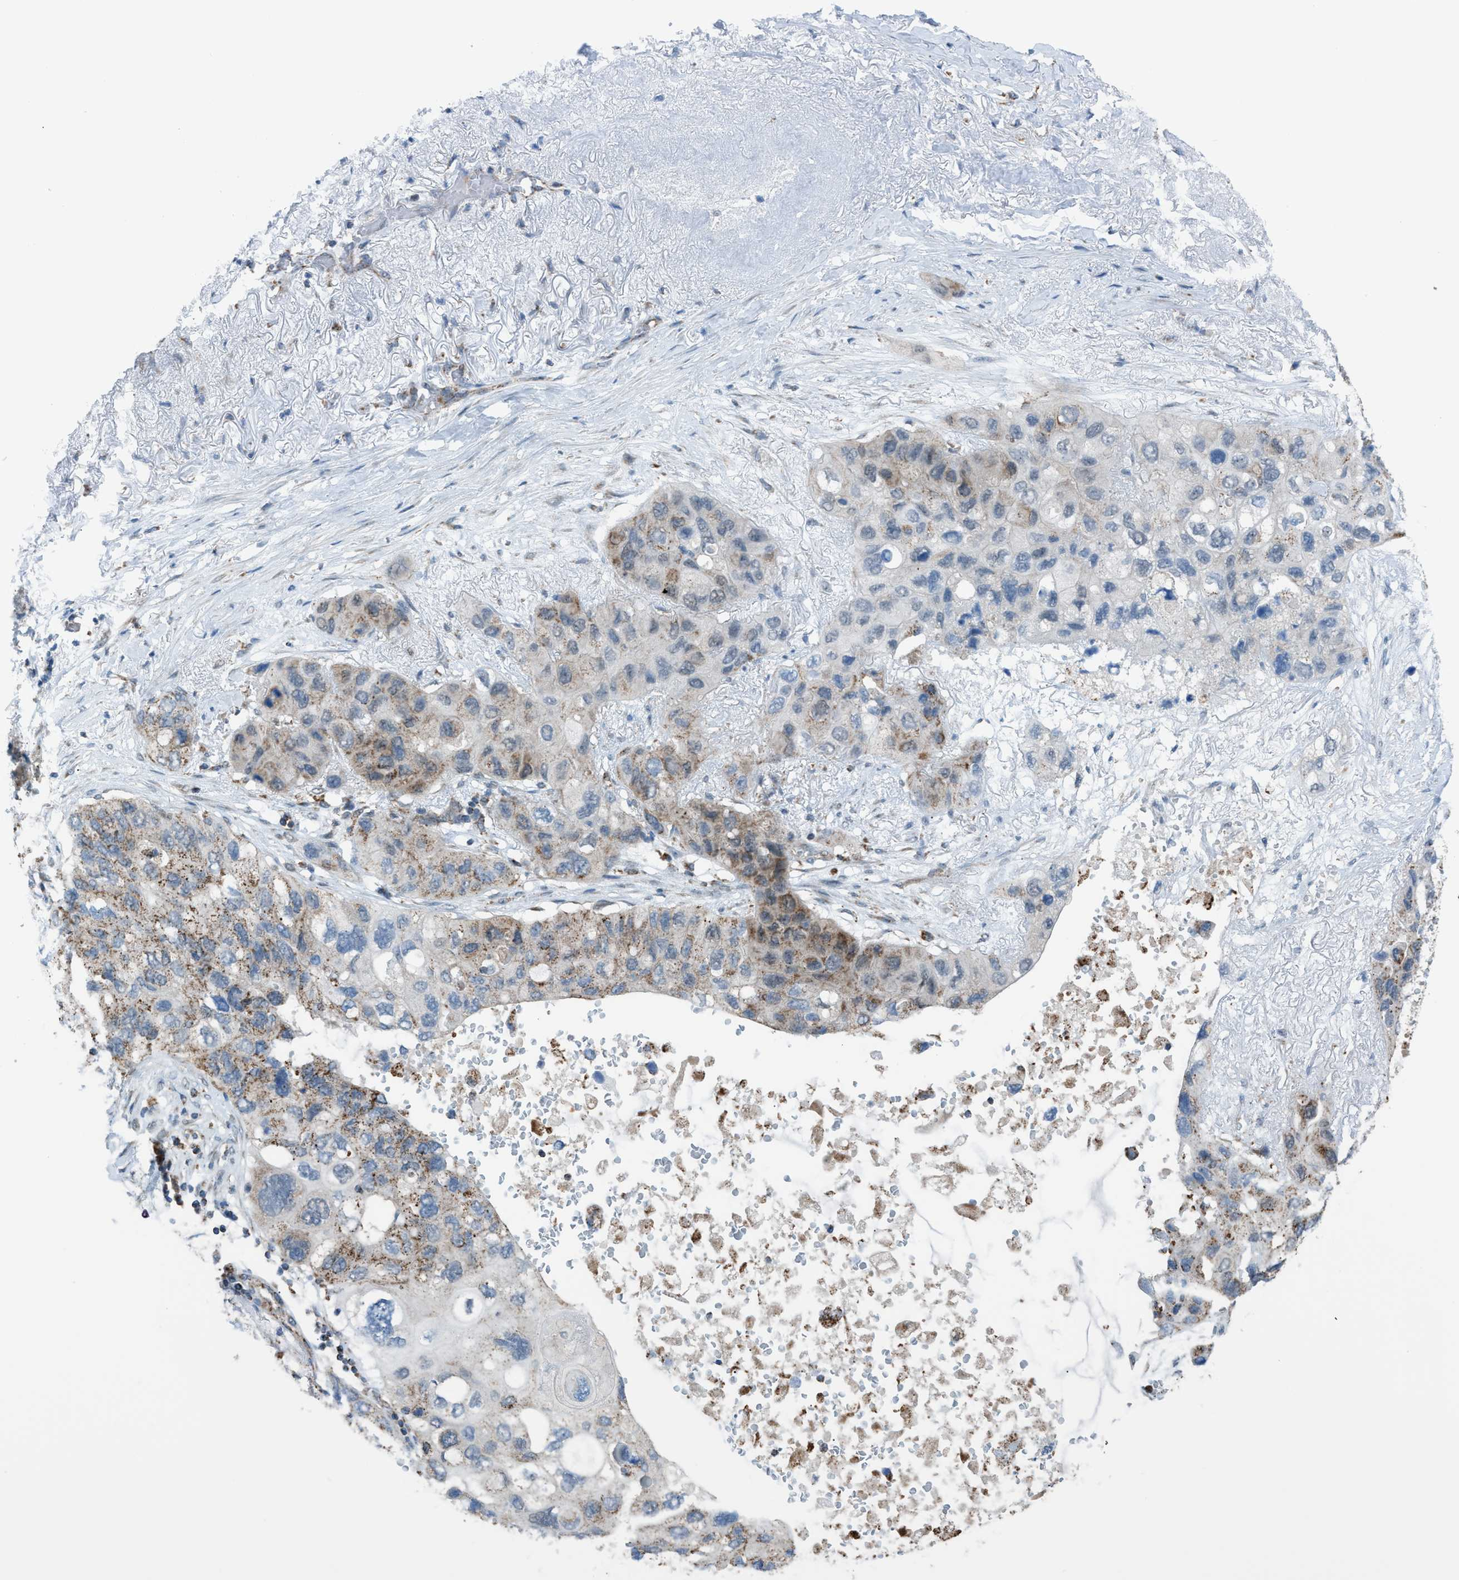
{"staining": {"intensity": "moderate", "quantity": "25%-75%", "location": "cytoplasmic/membranous"}, "tissue": "lung cancer", "cell_type": "Tumor cells", "image_type": "cancer", "snomed": [{"axis": "morphology", "description": "Squamous cell carcinoma, NOS"}, {"axis": "topography", "description": "Lung"}], "caption": "The histopathology image demonstrates immunohistochemical staining of lung cancer. There is moderate cytoplasmic/membranous positivity is appreciated in about 25%-75% of tumor cells. Using DAB (brown) and hematoxylin (blue) stains, captured at high magnification using brightfield microscopy.", "gene": "SRM", "patient": {"sex": "female", "age": 73}}